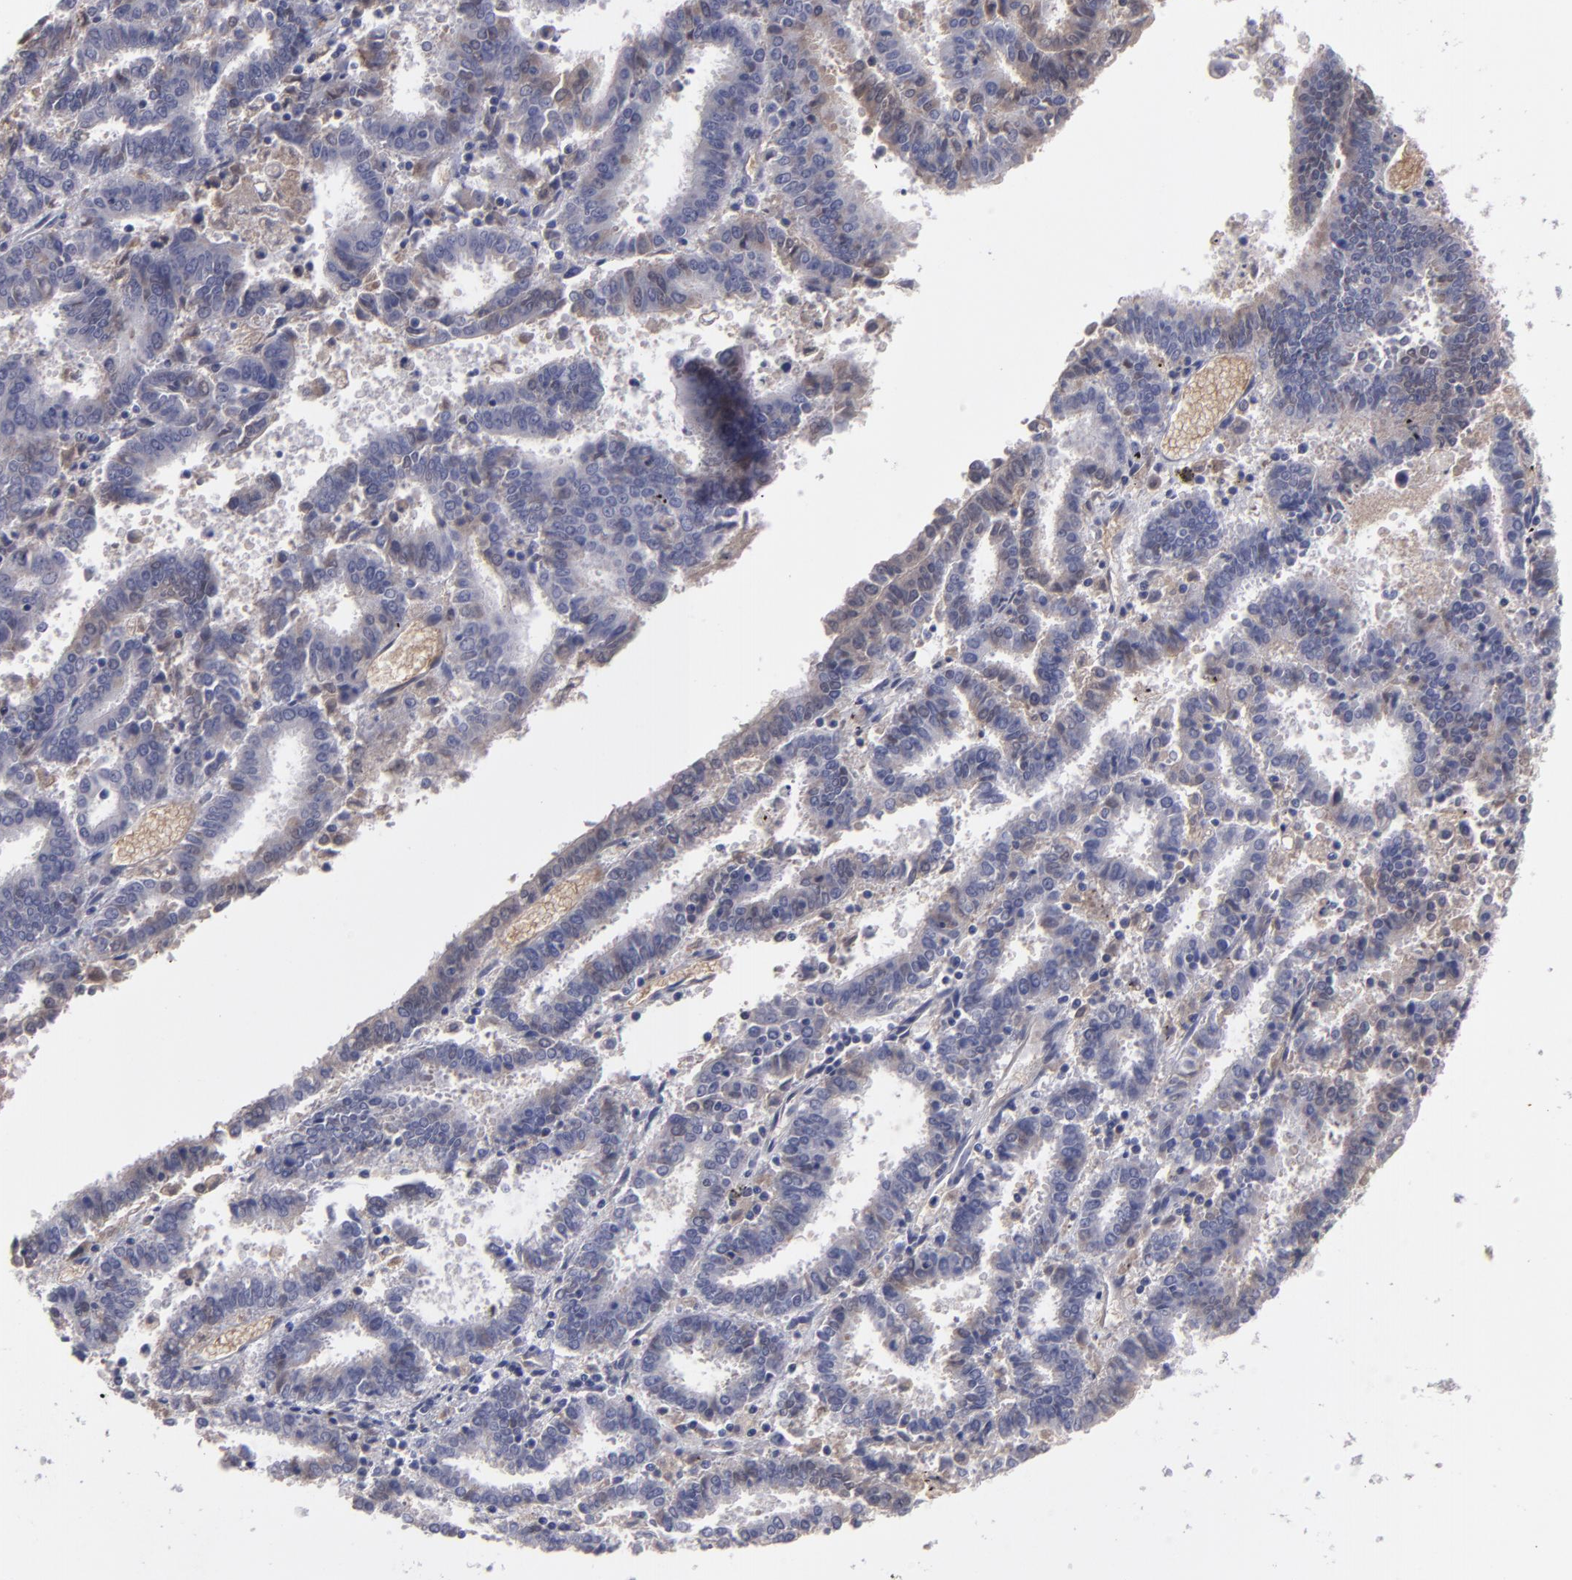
{"staining": {"intensity": "weak", "quantity": "<25%", "location": "cytoplasmic/membranous"}, "tissue": "endometrial cancer", "cell_type": "Tumor cells", "image_type": "cancer", "snomed": [{"axis": "morphology", "description": "Adenocarcinoma, NOS"}, {"axis": "topography", "description": "Uterus"}], "caption": "Immunohistochemistry (IHC) of human endometrial cancer exhibits no expression in tumor cells. (DAB (3,3'-diaminobenzidine) immunohistochemistry with hematoxylin counter stain).", "gene": "ITIH4", "patient": {"sex": "female", "age": 83}}